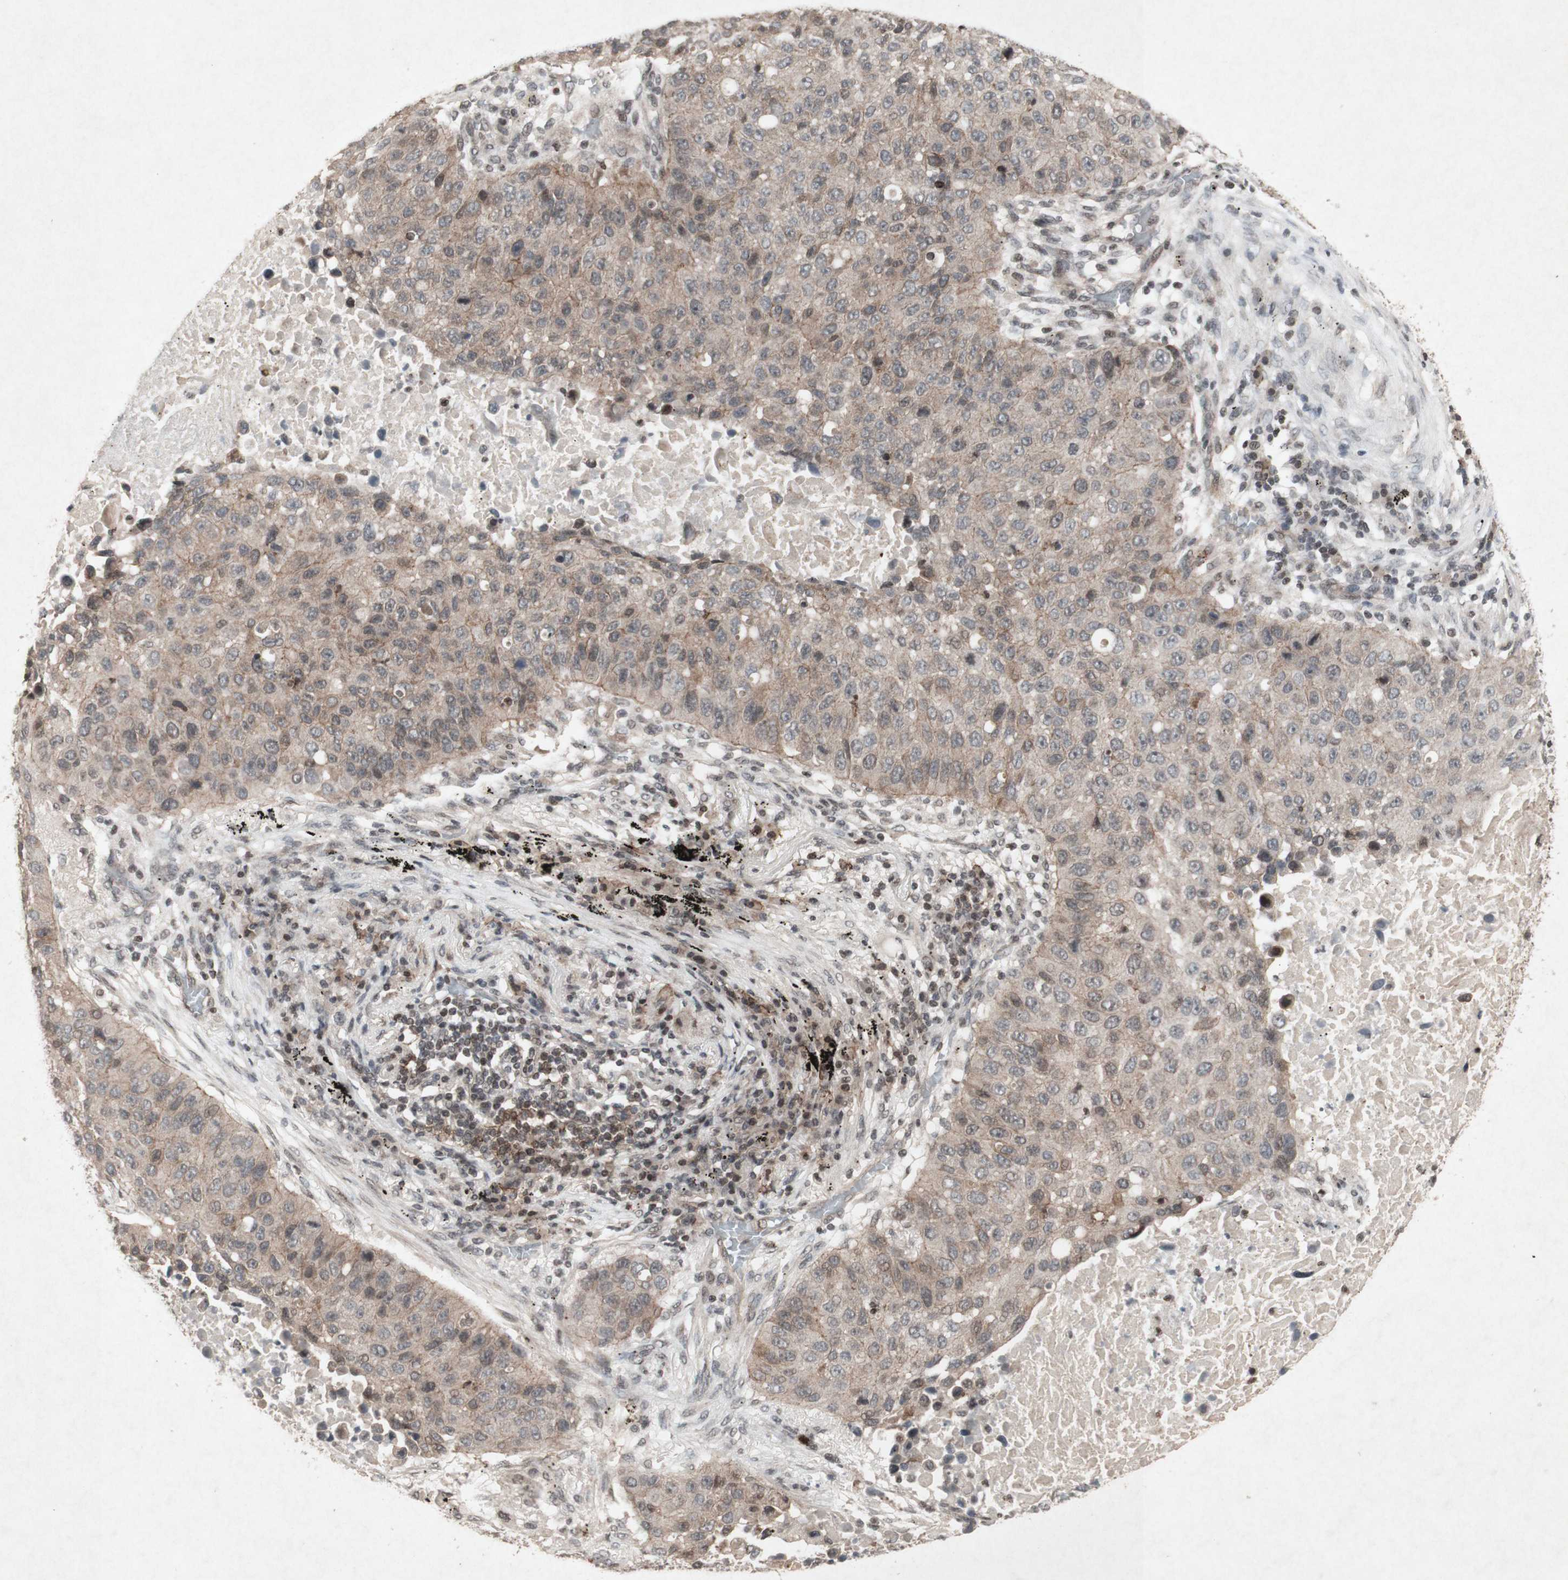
{"staining": {"intensity": "weak", "quantity": ">75%", "location": "cytoplasmic/membranous"}, "tissue": "lung cancer", "cell_type": "Tumor cells", "image_type": "cancer", "snomed": [{"axis": "morphology", "description": "Squamous cell carcinoma, NOS"}, {"axis": "topography", "description": "Lung"}], "caption": "The photomicrograph reveals immunohistochemical staining of lung cancer. There is weak cytoplasmic/membranous expression is seen in approximately >75% of tumor cells.", "gene": "PLXNA1", "patient": {"sex": "male", "age": 57}}